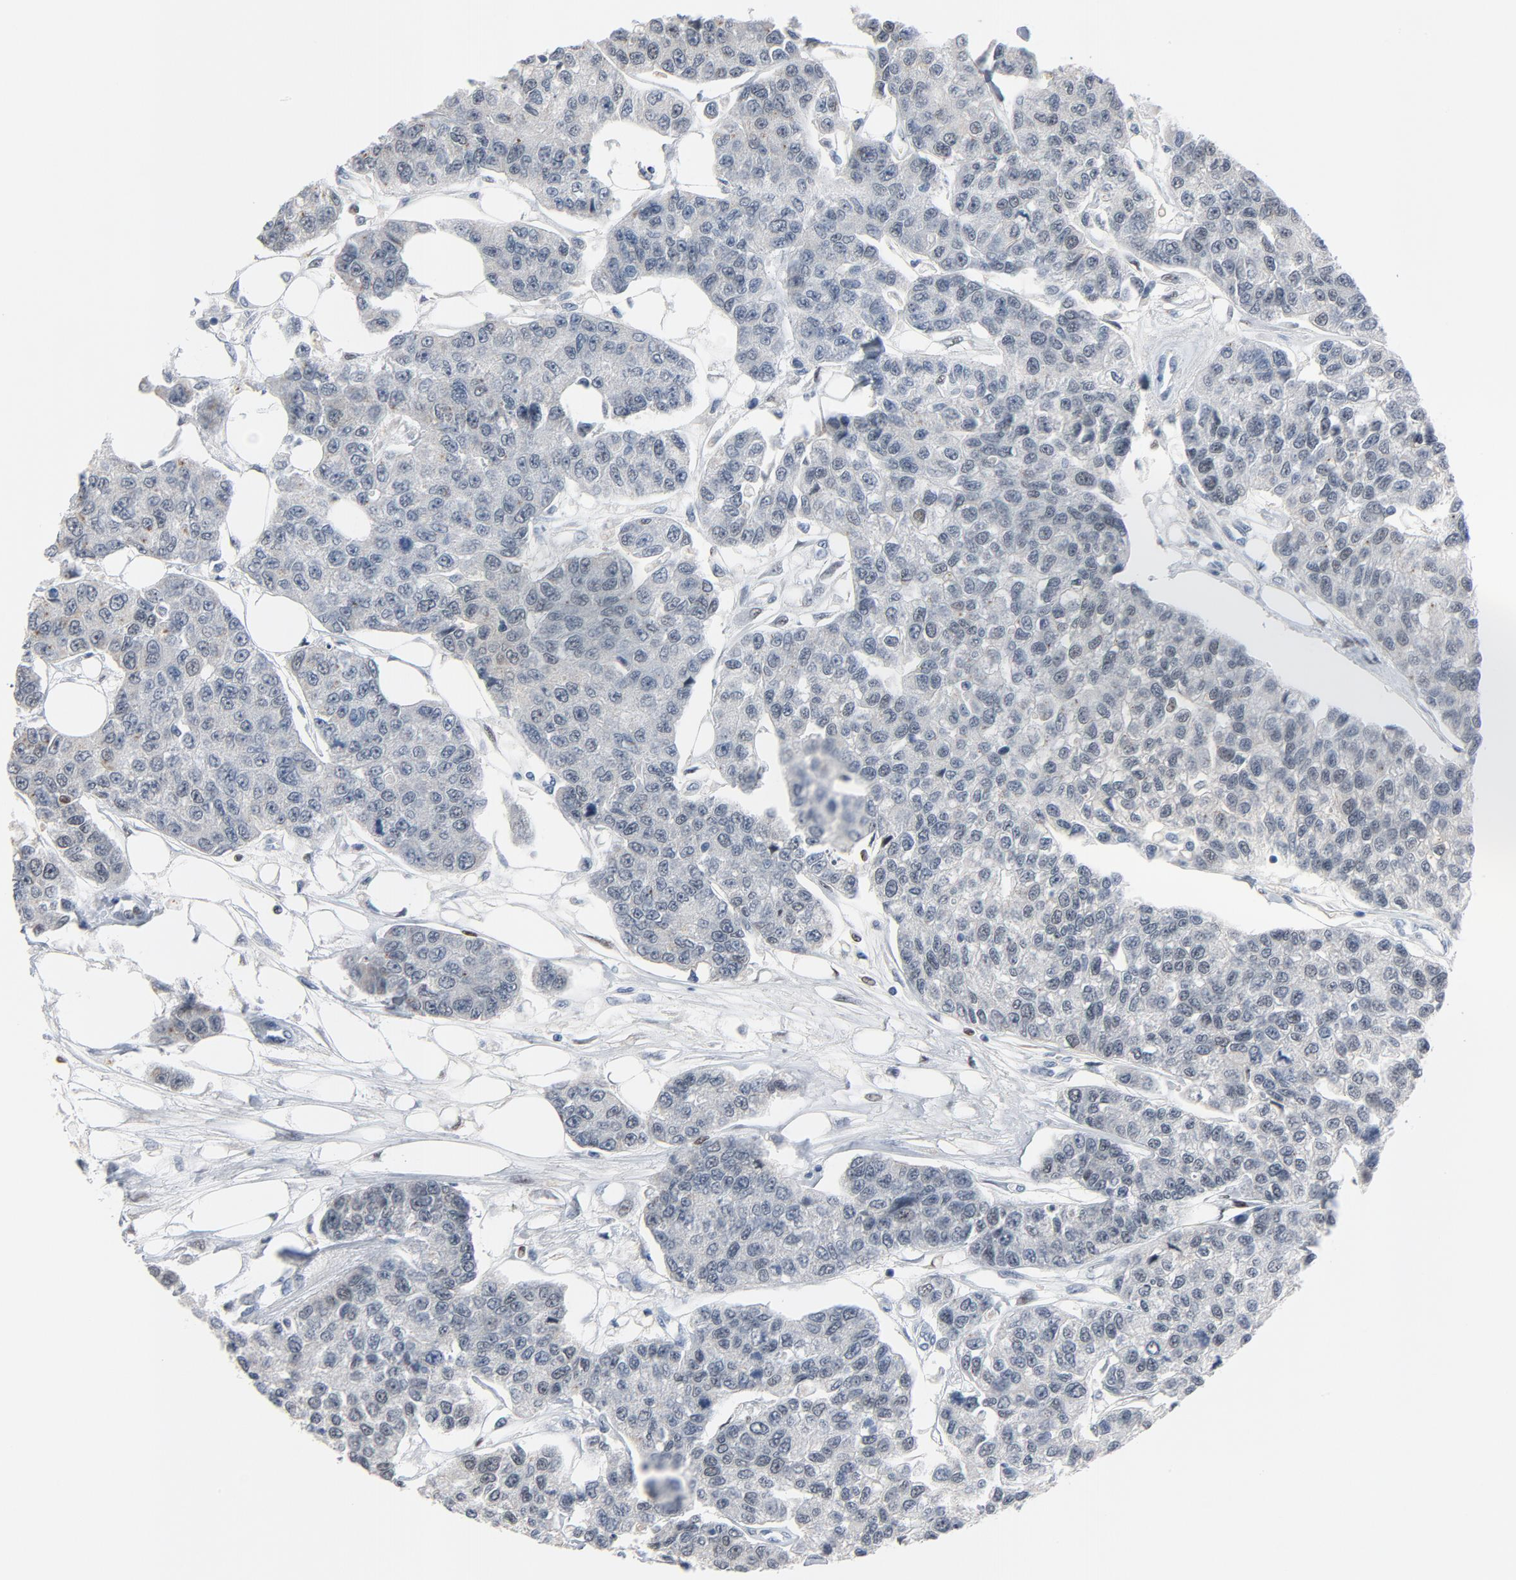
{"staining": {"intensity": "negative", "quantity": "none", "location": "none"}, "tissue": "breast cancer", "cell_type": "Tumor cells", "image_type": "cancer", "snomed": [{"axis": "morphology", "description": "Duct carcinoma"}, {"axis": "topography", "description": "Breast"}], "caption": "IHC photomicrograph of human invasive ductal carcinoma (breast) stained for a protein (brown), which demonstrates no positivity in tumor cells.", "gene": "FOXP1", "patient": {"sex": "female", "age": 51}}